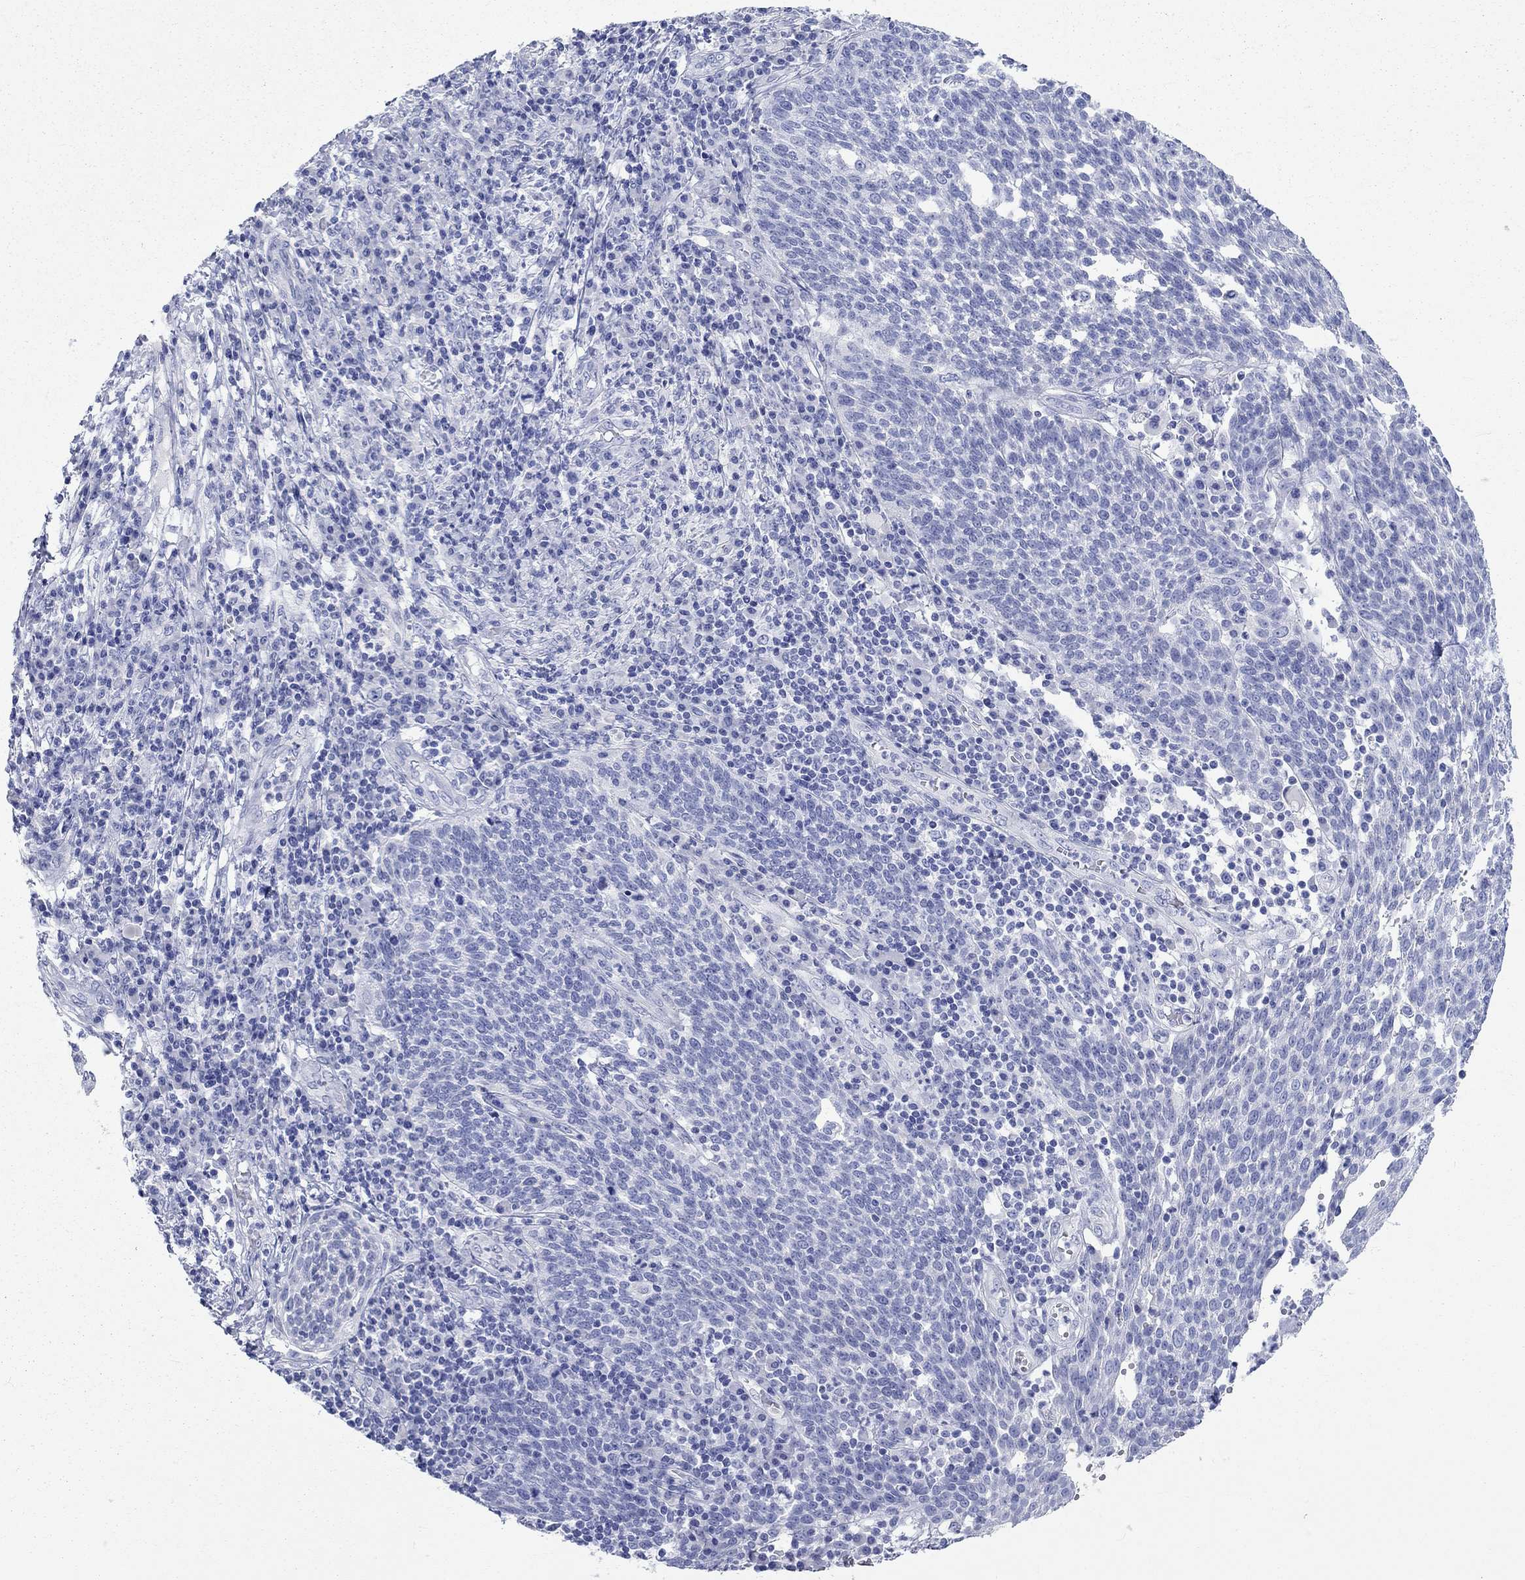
{"staining": {"intensity": "negative", "quantity": "none", "location": "none"}, "tissue": "cervical cancer", "cell_type": "Tumor cells", "image_type": "cancer", "snomed": [{"axis": "morphology", "description": "Squamous cell carcinoma, NOS"}, {"axis": "topography", "description": "Cervix"}], "caption": "Immunohistochemistry (IHC) of human squamous cell carcinoma (cervical) displays no staining in tumor cells. (DAB immunohistochemistry visualized using brightfield microscopy, high magnification).", "gene": "SPATA9", "patient": {"sex": "female", "age": 34}}